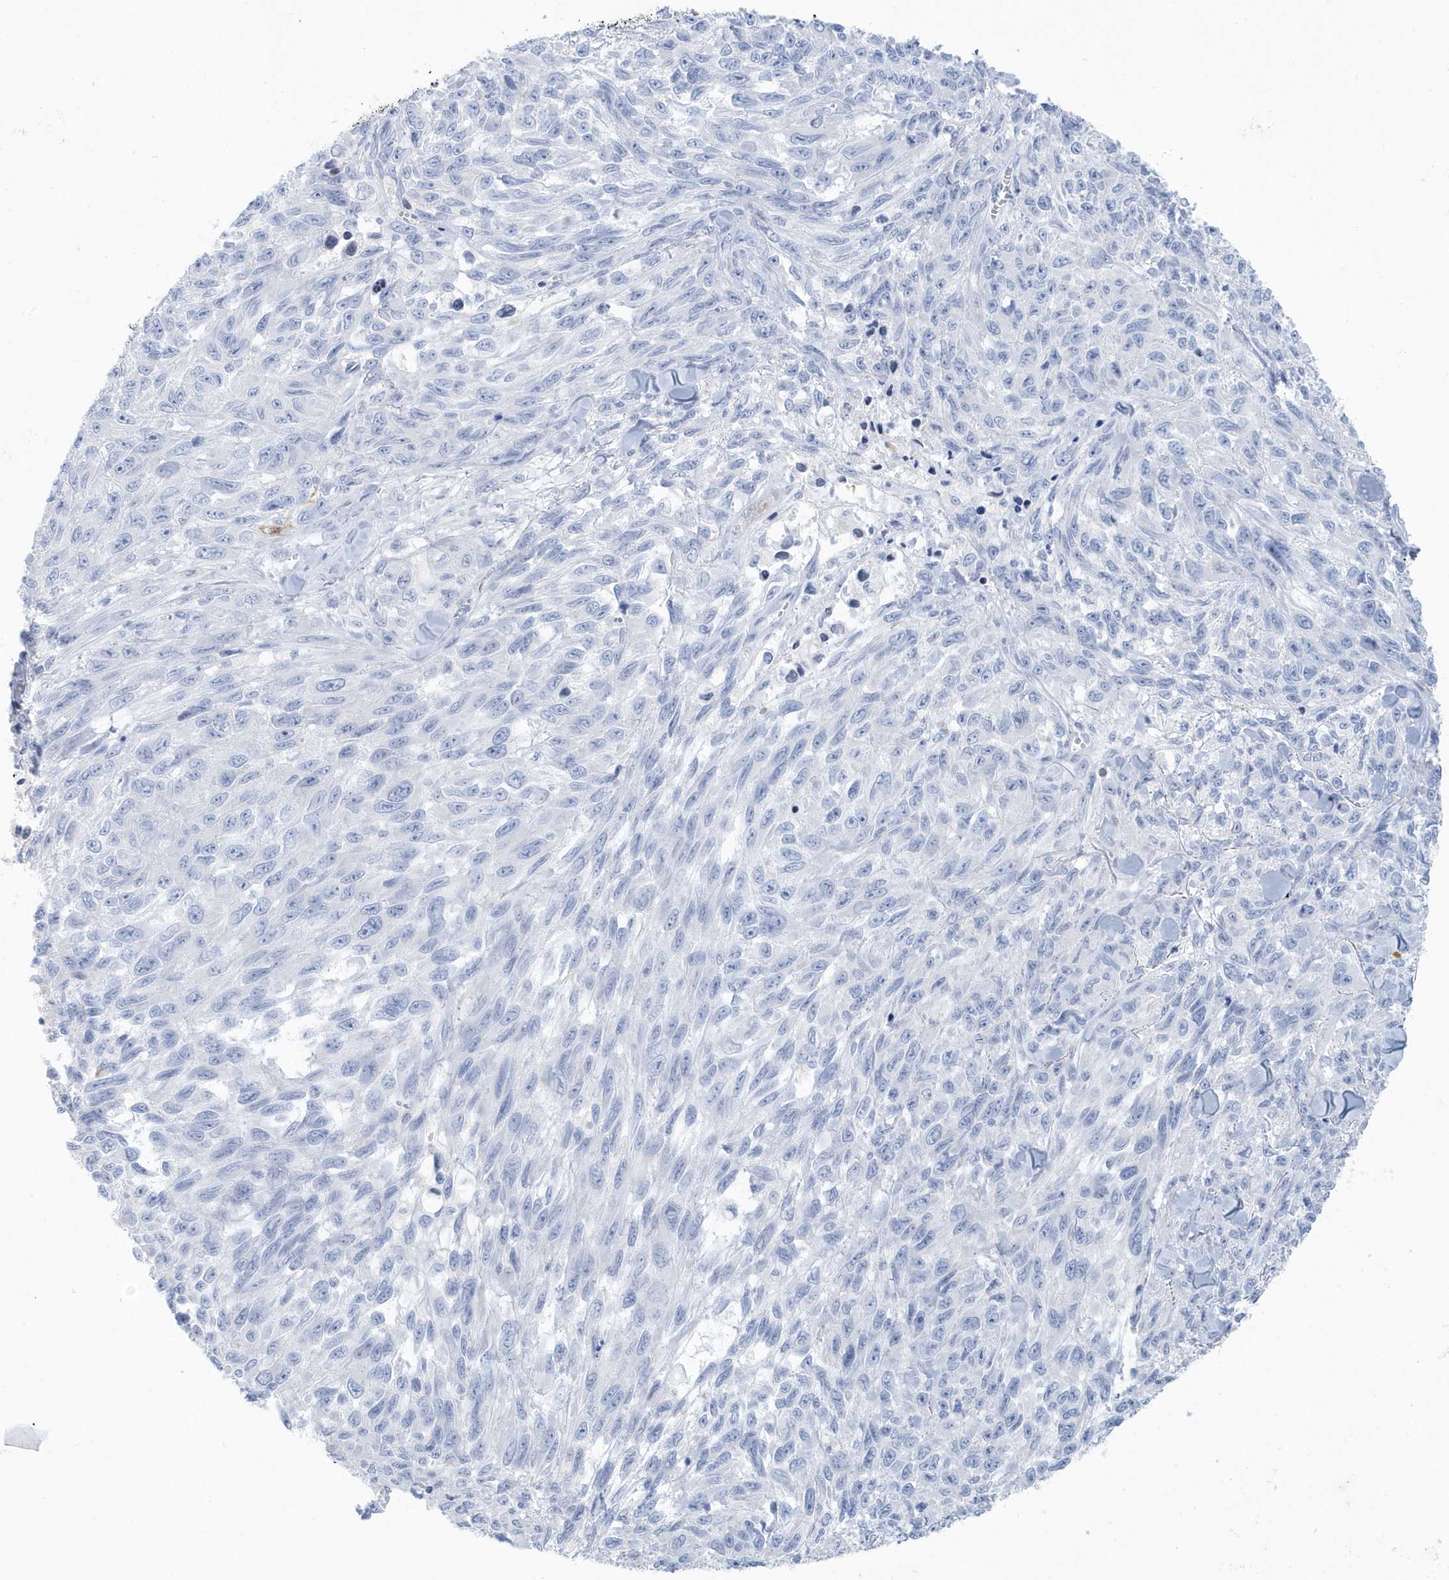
{"staining": {"intensity": "negative", "quantity": "none", "location": "none"}, "tissue": "melanoma", "cell_type": "Tumor cells", "image_type": "cancer", "snomed": [{"axis": "morphology", "description": "Malignant melanoma, NOS"}, {"axis": "topography", "description": "Skin"}], "caption": "A photomicrograph of malignant melanoma stained for a protein reveals no brown staining in tumor cells. The staining is performed using DAB (3,3'-diaminobenzidine) brown chromogen with nuclei counter-stained in using hematoxylin.", "gene": "FAM98A", "patient": {"sex": "female", "age": 96}}